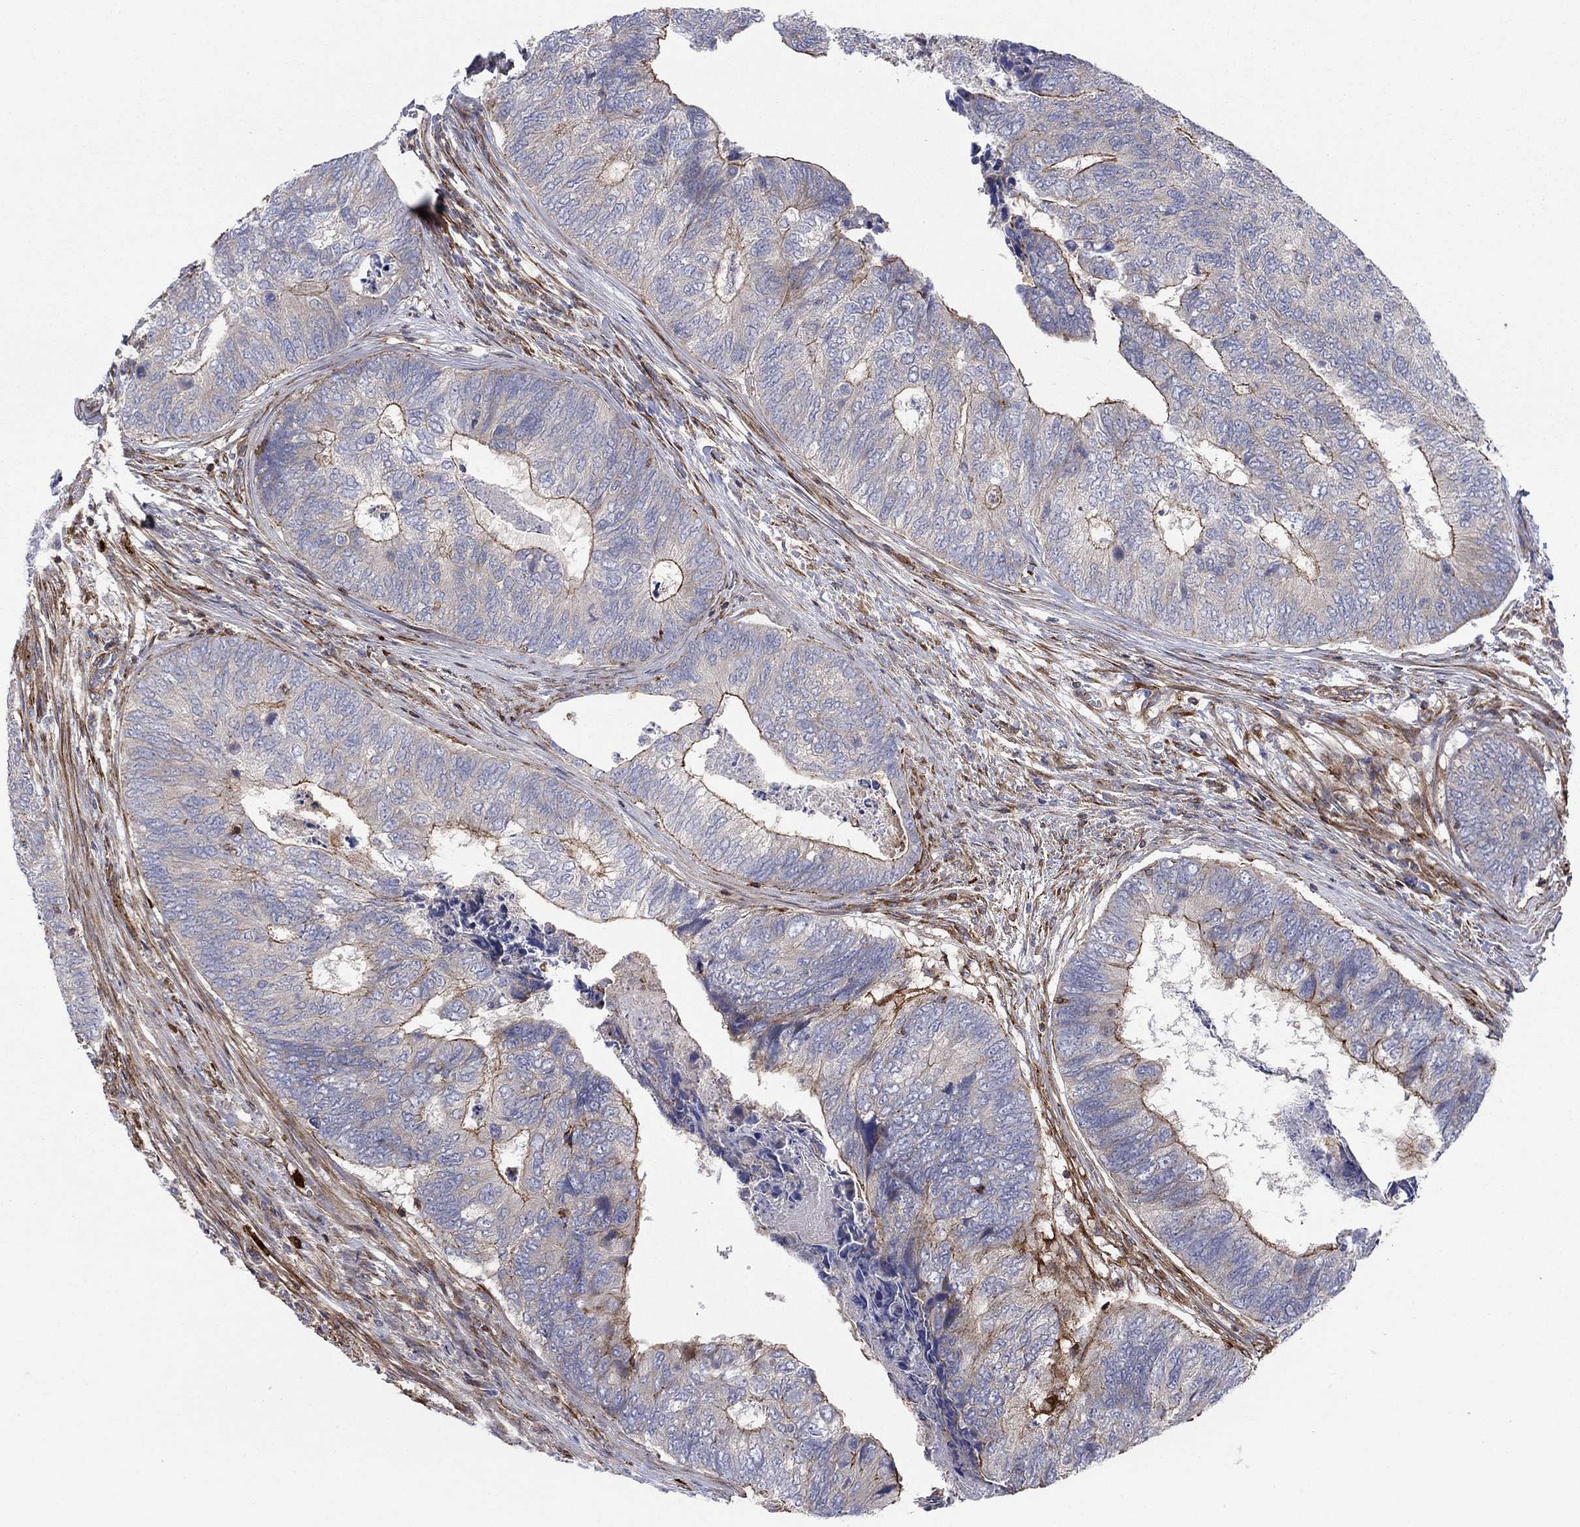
{"staining": {"intensity": "strong", "quantity": "<25%", "location": "cytoplasmic/membranous"}, "tissue": "colorectal cancer", "cell_type": "Tumor cells", "image_type": "cancer", "snomed": [{"axis": "morphology", "description": "Adenocarcinoma, NOS"}, {"axis": "topography", "description": "Colon"}], "caption": "Strong cytoplasmic/membranous expression for a protein is seen in about <25% of tumor cells of colorectal adenocarcinoma using IHC.", "gene": "PAG1", "patient": {"sex": "female", "age": 67}}